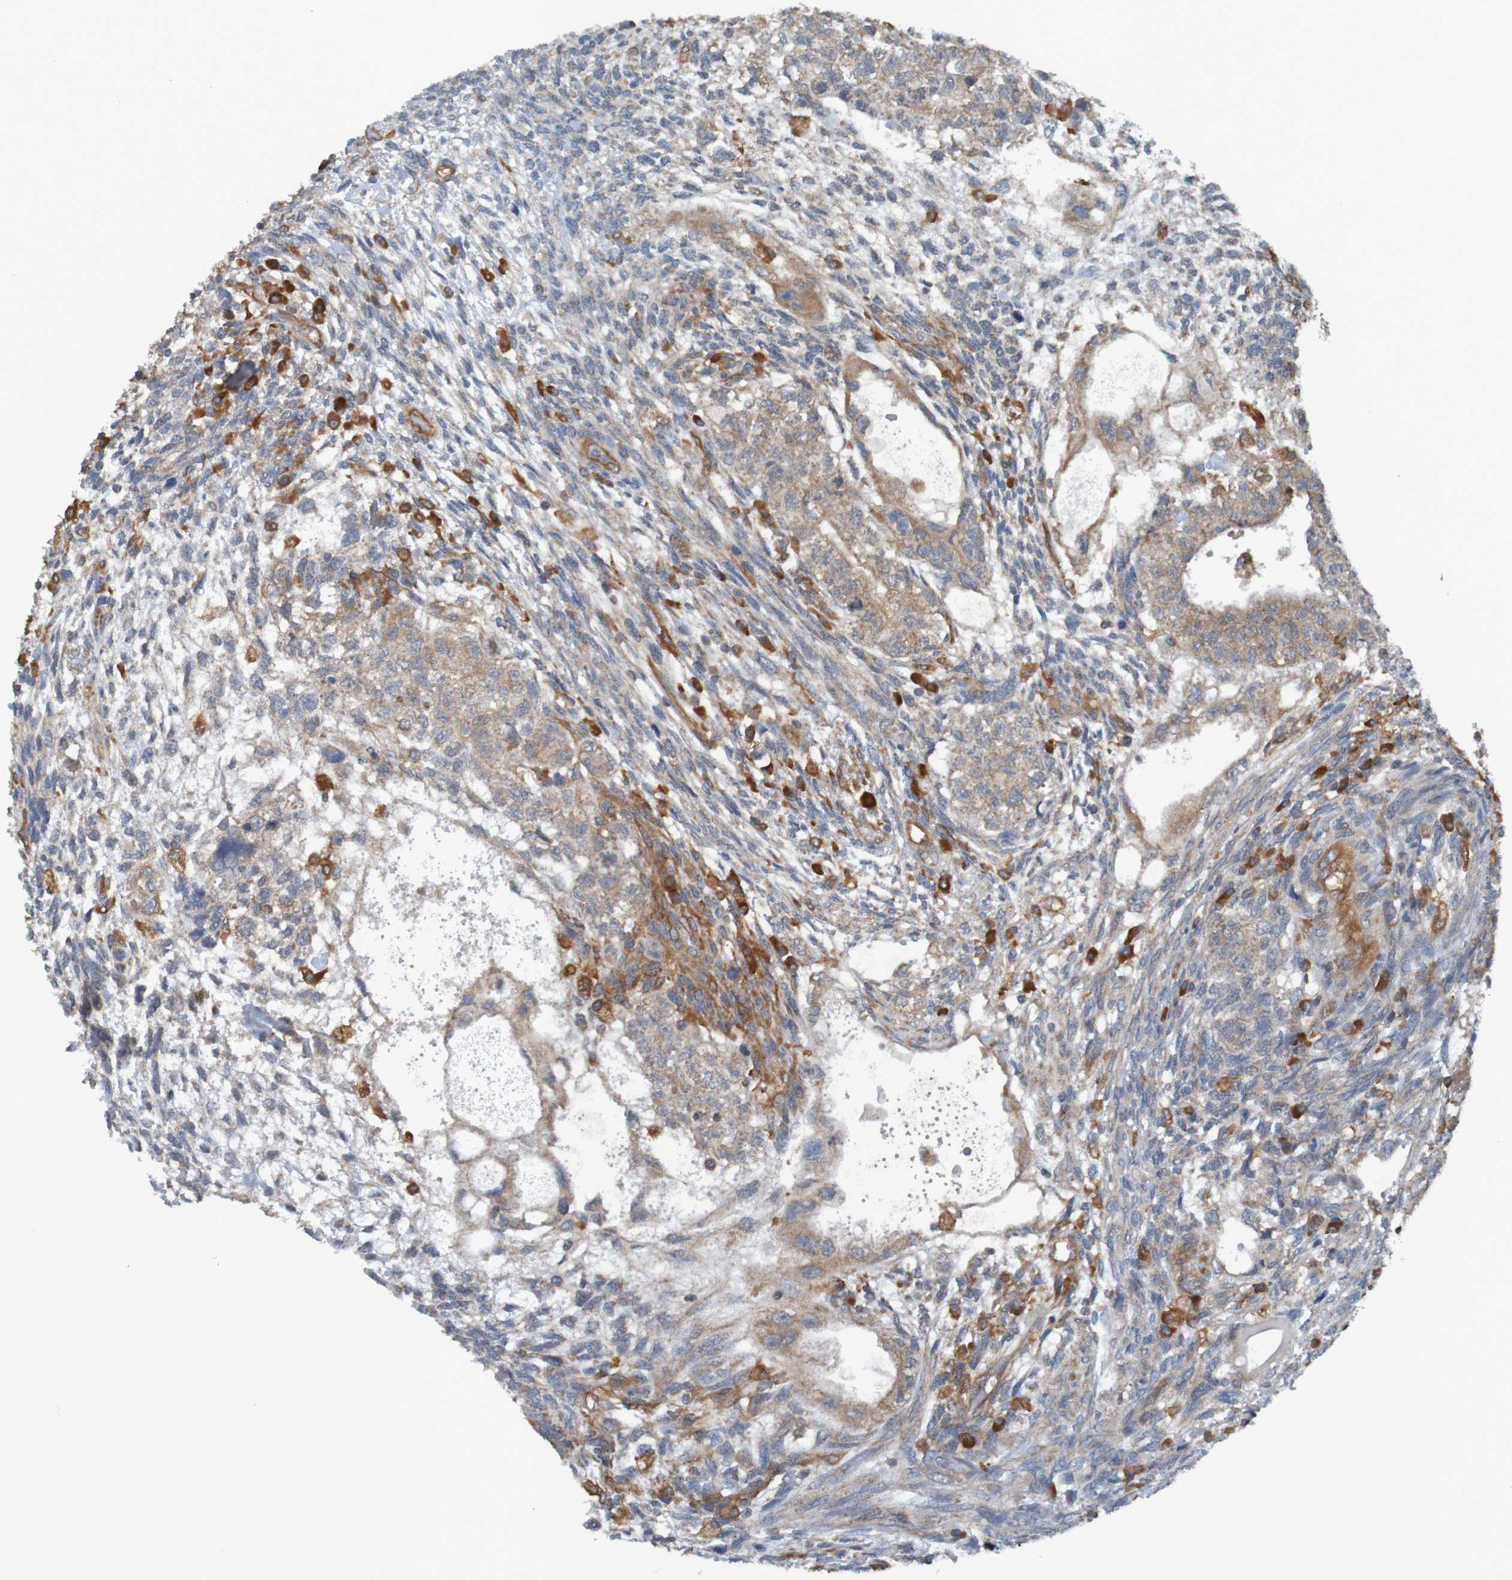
{"staining": {"intensity": "moderate", "quantity": ">75%", "location": "cytoplasmic/membranous"}, "tissue": "testis cancer", "cell_type": "Tumor cells", "image_type": "cancer", "snomed": [{"axis": "morphology", "description": "Normal tissue, NOS"}, {"axis": "morphology", "description": "Carcinoma, Embryonal, NOS"}, {"axis": "topography", "description": "Testis"}], "caption": "Protein staining by immunohistochemistry shows moderate cytoplasmic/membranous expression in approximately >75% of tumor cells in embryonal carcinoma (testis). Immunohistochemistry stains the protein in brown and the nuclei are stained blue.", "gene": "DNAJC4", "patient": {"sex": "male", "age": 36}}